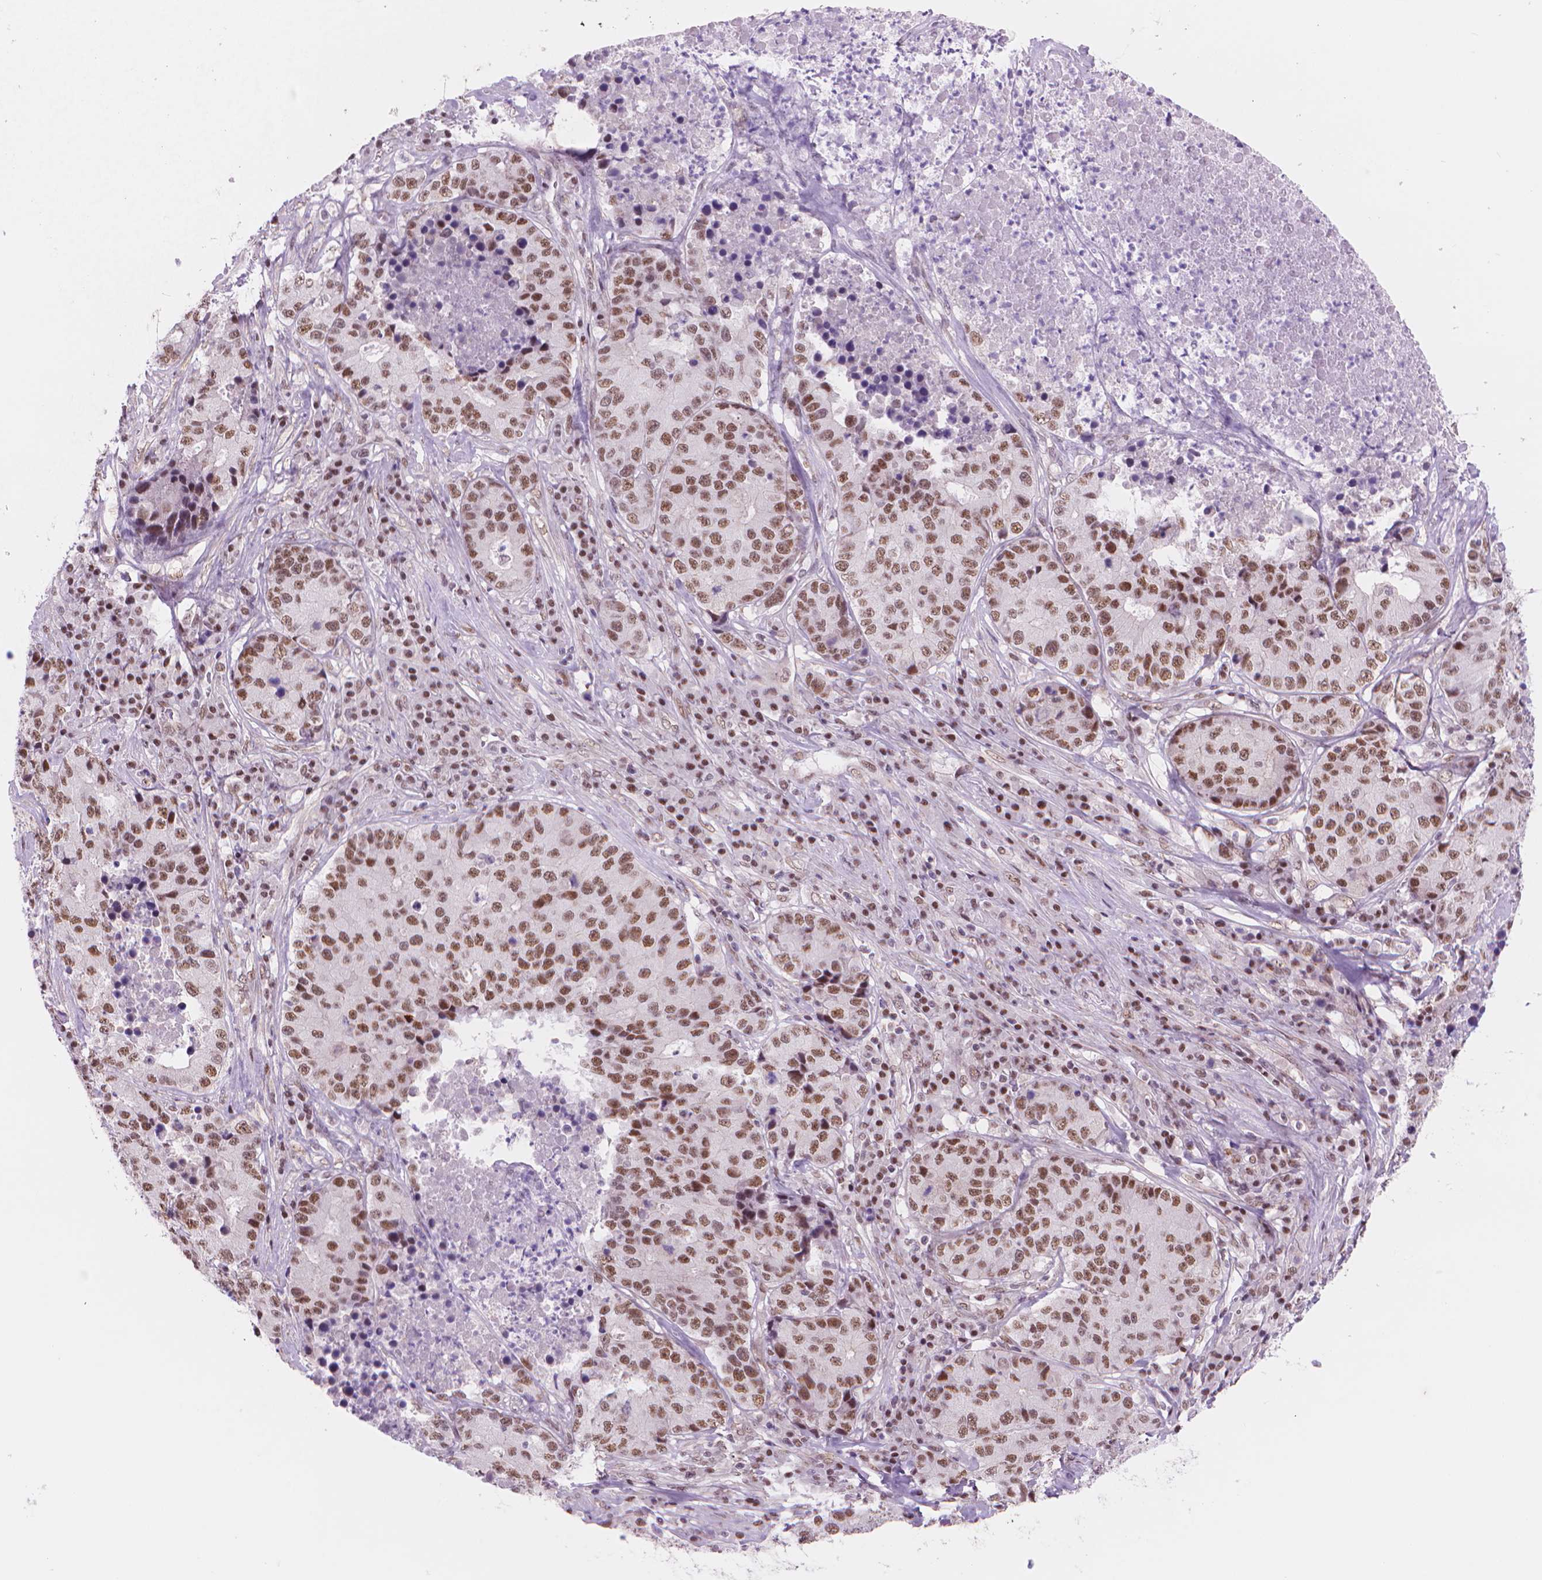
{"staining": {"intensity": "strong", "quantity": ">75%", "location": "nuclear"}, "tissue": "stomach cancer", "cell_type": "Tumor cells", "image_type": "cancer", "snomed": [{"axis": "morphology", "description": "Adenocarcinoma, NOS"}, {"axis": "topography", "description": "Stomach"}], "caption": "Immunohistochemistry staining of adenocarcinoma (stomach), which shows high levels of strong nuclear staining in about >75% of tumor cells indicating strong nuclear protein staining. The staining was performed using DAB (brown) for protein detection and nuclei were counterstained in hematoxylin (blue).", "gene": "POLR3D", "patient": {"sex": "male", "age": 71}}